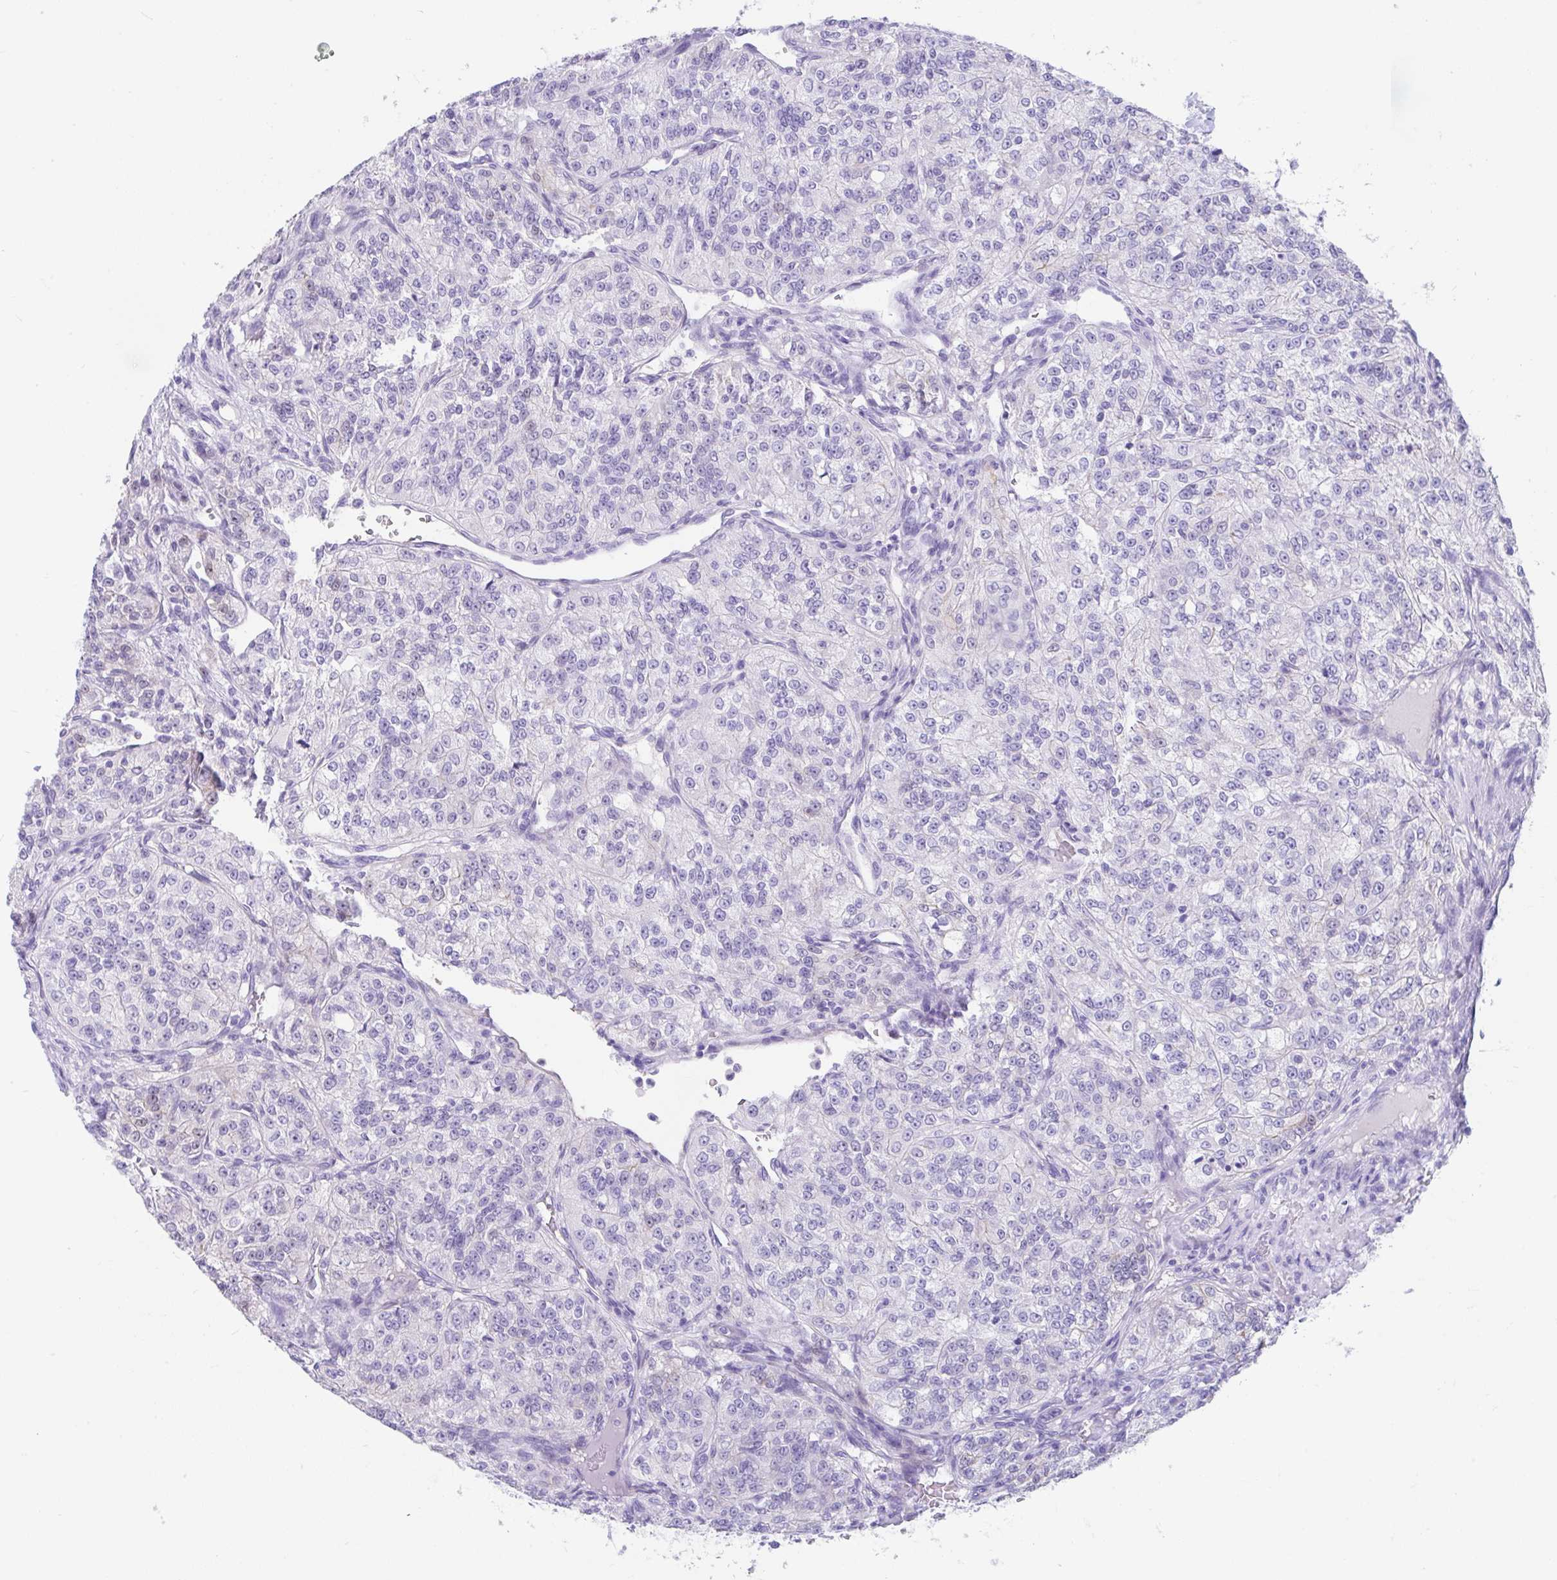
{"staining": {"intensity": "negative", "quantity": "none", "location": "none"}, "tissue": "renal cancer", "cell_type": "Tumor cells", "image_type": "cancer", "snomed": [{"axis": "morphology", "description": "Adenocarcinoma, NOS"}, {"axis": "topography", "description": "Kidney"}], "caption": "There is no significant positivity in tumor cells of renal cancer.", "gene": "FAM107A", "patient": {"sex": "female", "age": 63}}